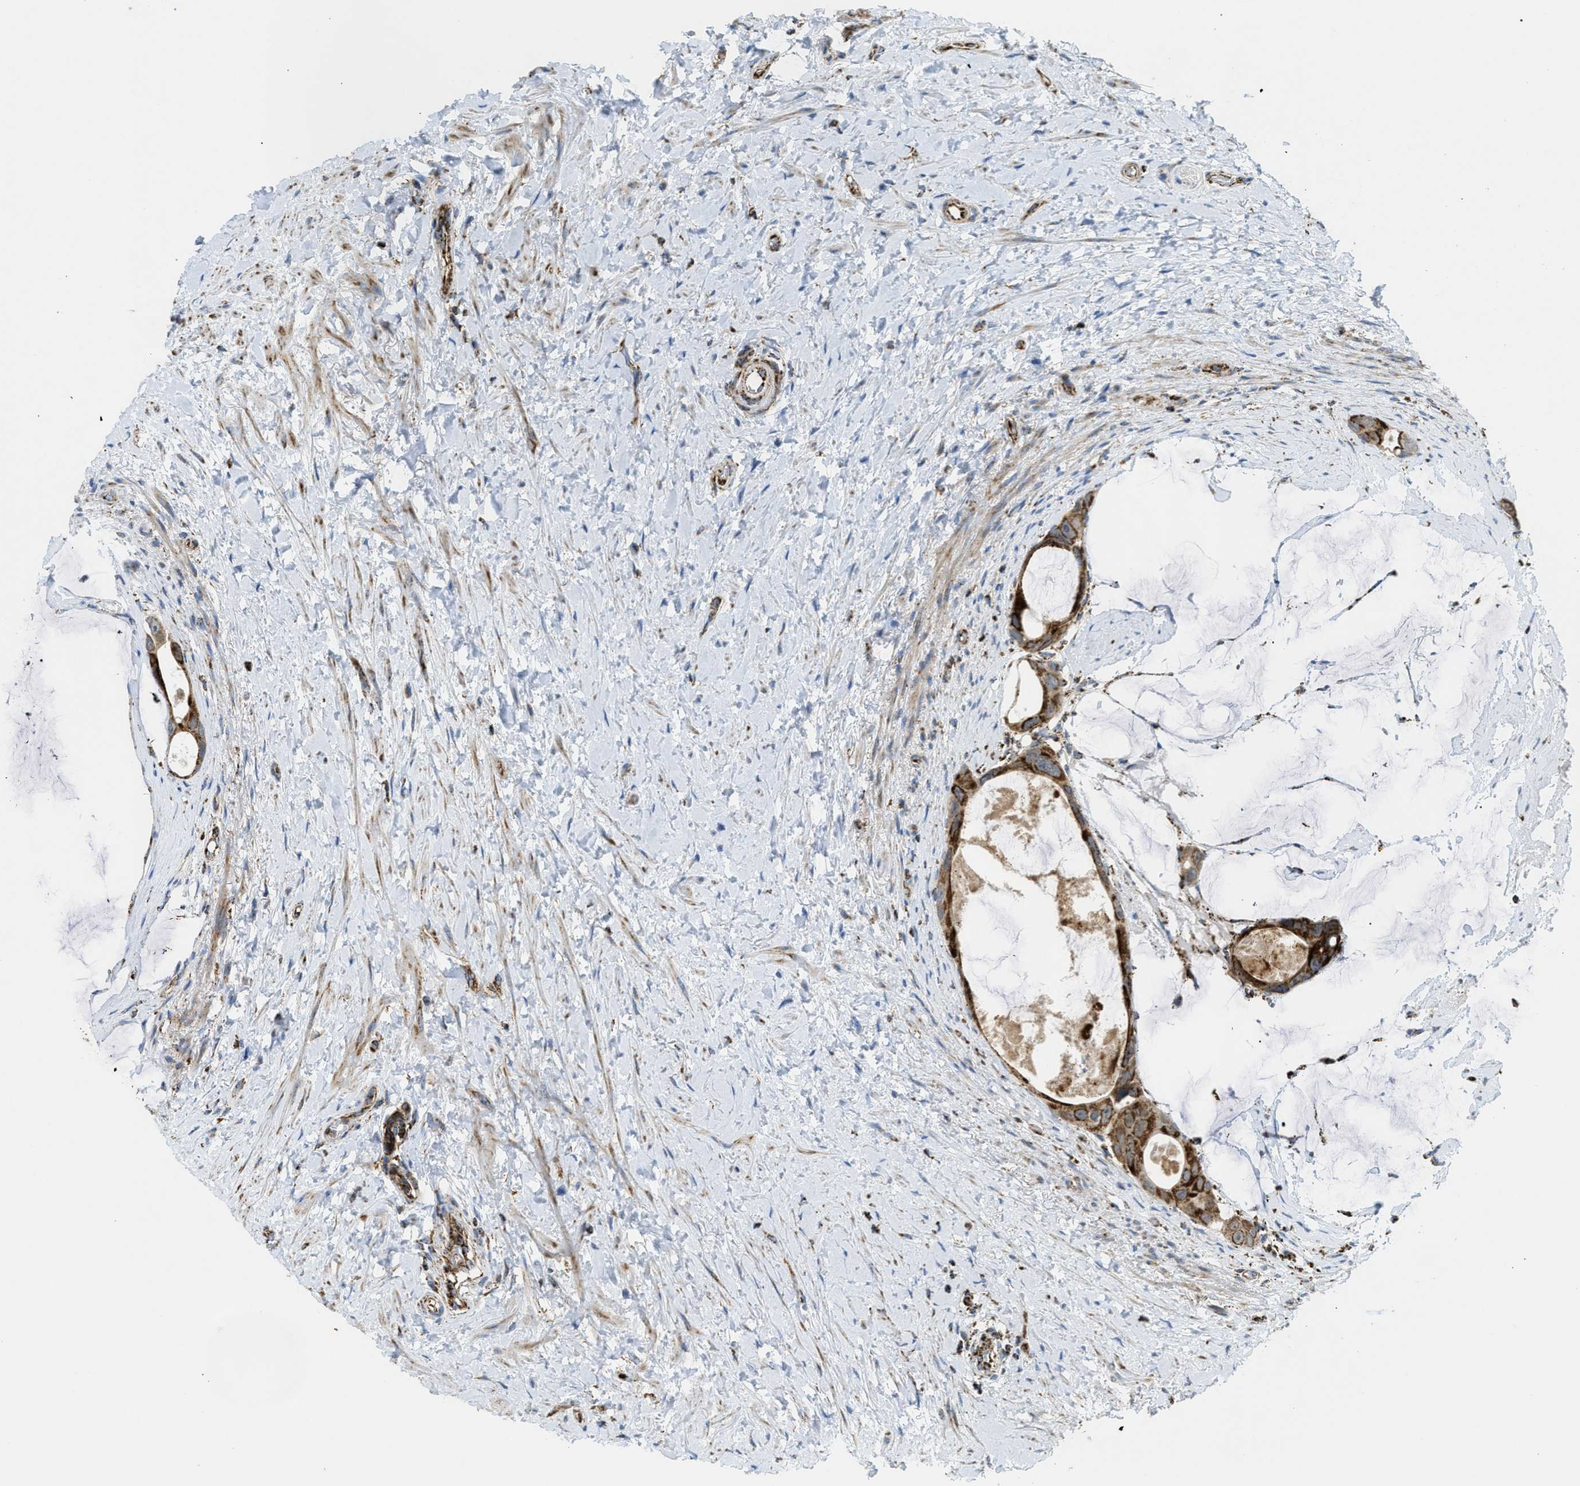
{"staining": {"intensity": "strong", "quantity": ">75%", "location": "cytoplasmic/membranous"}, "tissue": "colorectal cancer", "cell_type": "Tumor cells", "image_type": "cancer", "snomed": [{"axis": "morphology", "description": "Adenocarcinoma, NOS"}, {"axis": "topography", "description": "Rectum"}], "caption": "Immunohistochemistry (IHC) photomicrograph of neoplastic tissue: colorectal adenocarcinoma stained using IHC displays high levels of strong protein expression localized specifically in the cytoplasmic/membranous of tumor cells, appearing as a cytoplasmic/membranous brown color.", "gene": "SQOR", "patient": {"sex": "male", "age": 51}}